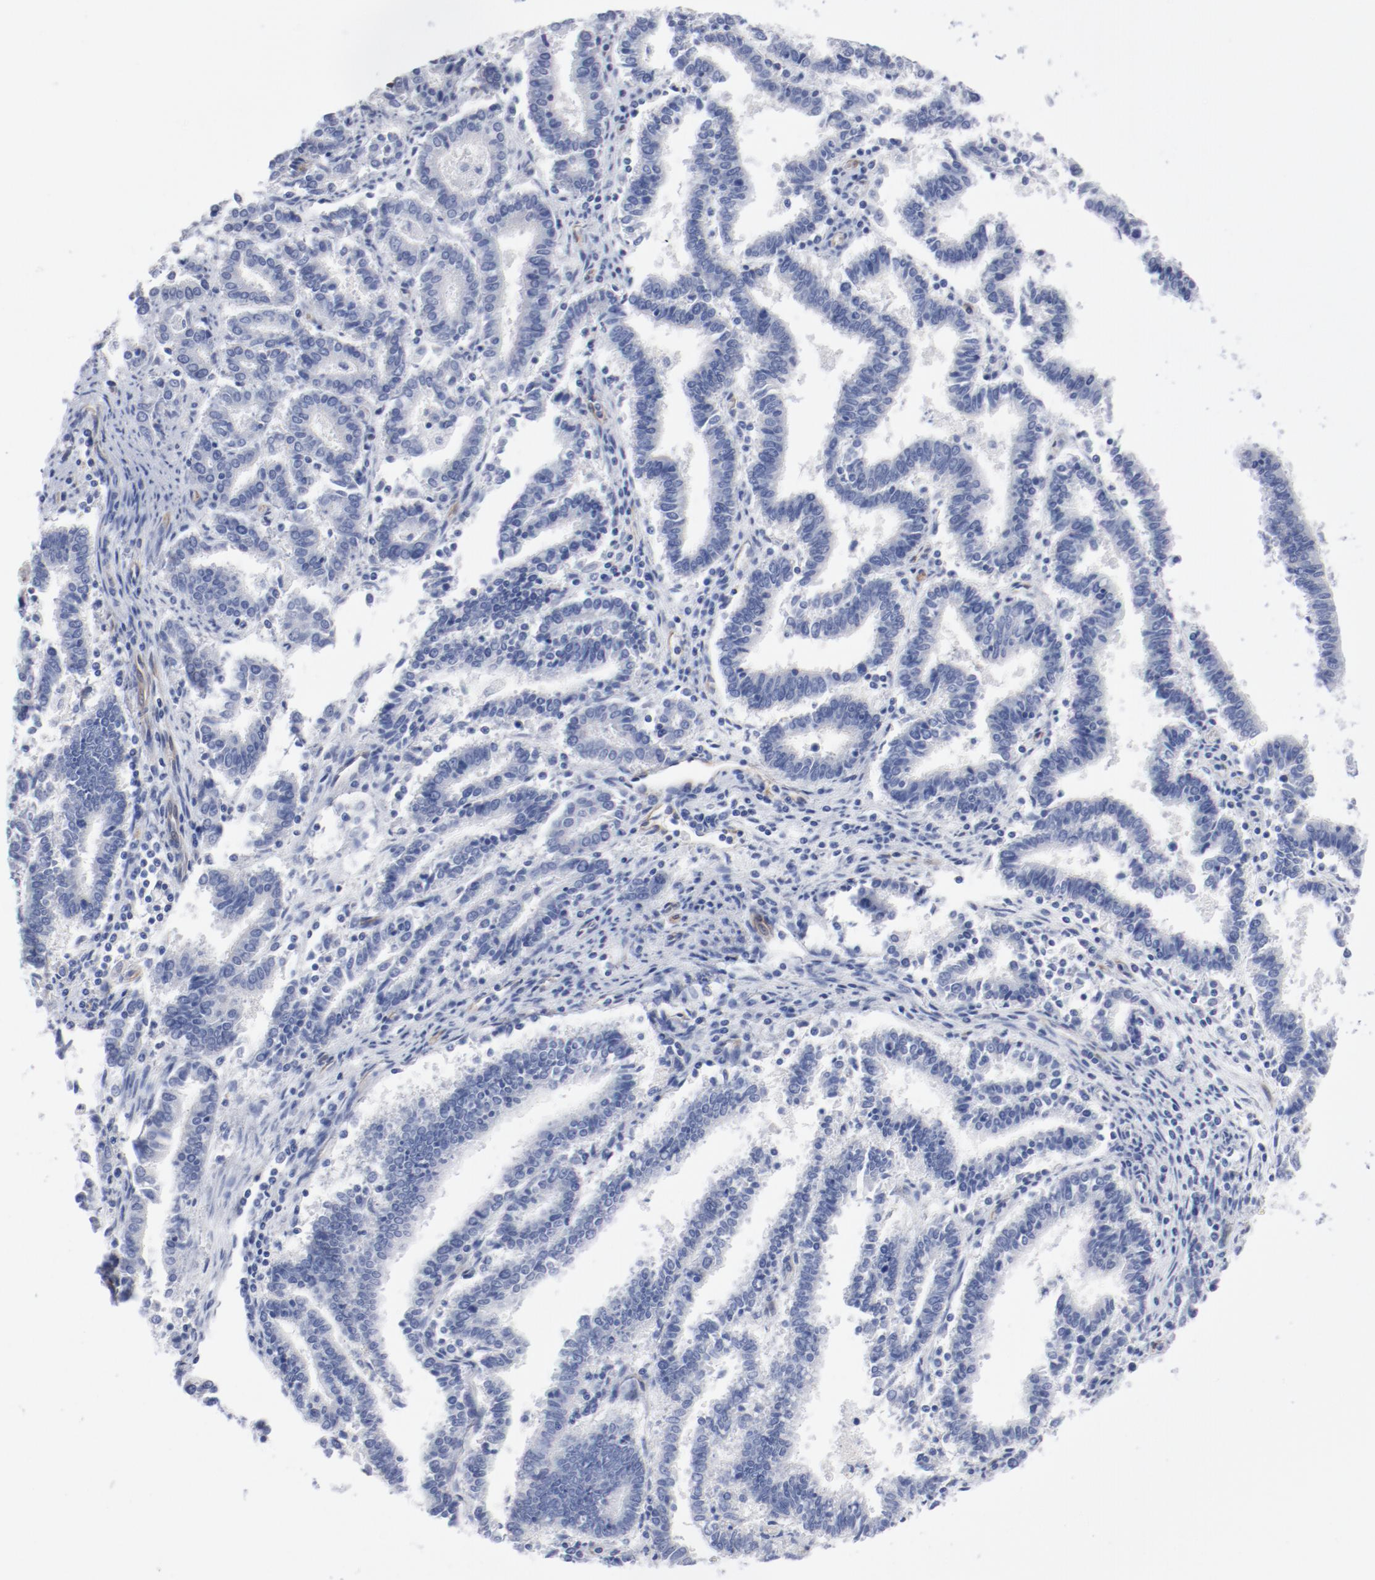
{"staining": {"intensity": "weak", "quantity": "<25%", "location": "cytoplasmic/membranous"}, "tissue": "endometrial cancer", "cell_type": "Tumor cells", "image_type": "cancer", "snomed": [{"axis": "morphology", "description": "Adenocarcinoma, NOS"}, {"axis": "topography", "description": "Uterus"}], "caption": "High power microscopy photomicrograph of an immunohistochemistry (IHC) photomicrograph of endometrial cancer (adenocarcinoma), revealing no significant staining in tumor cells.", "gene": "SHANK3", "patient": {"sex": "female", "age": 83}}